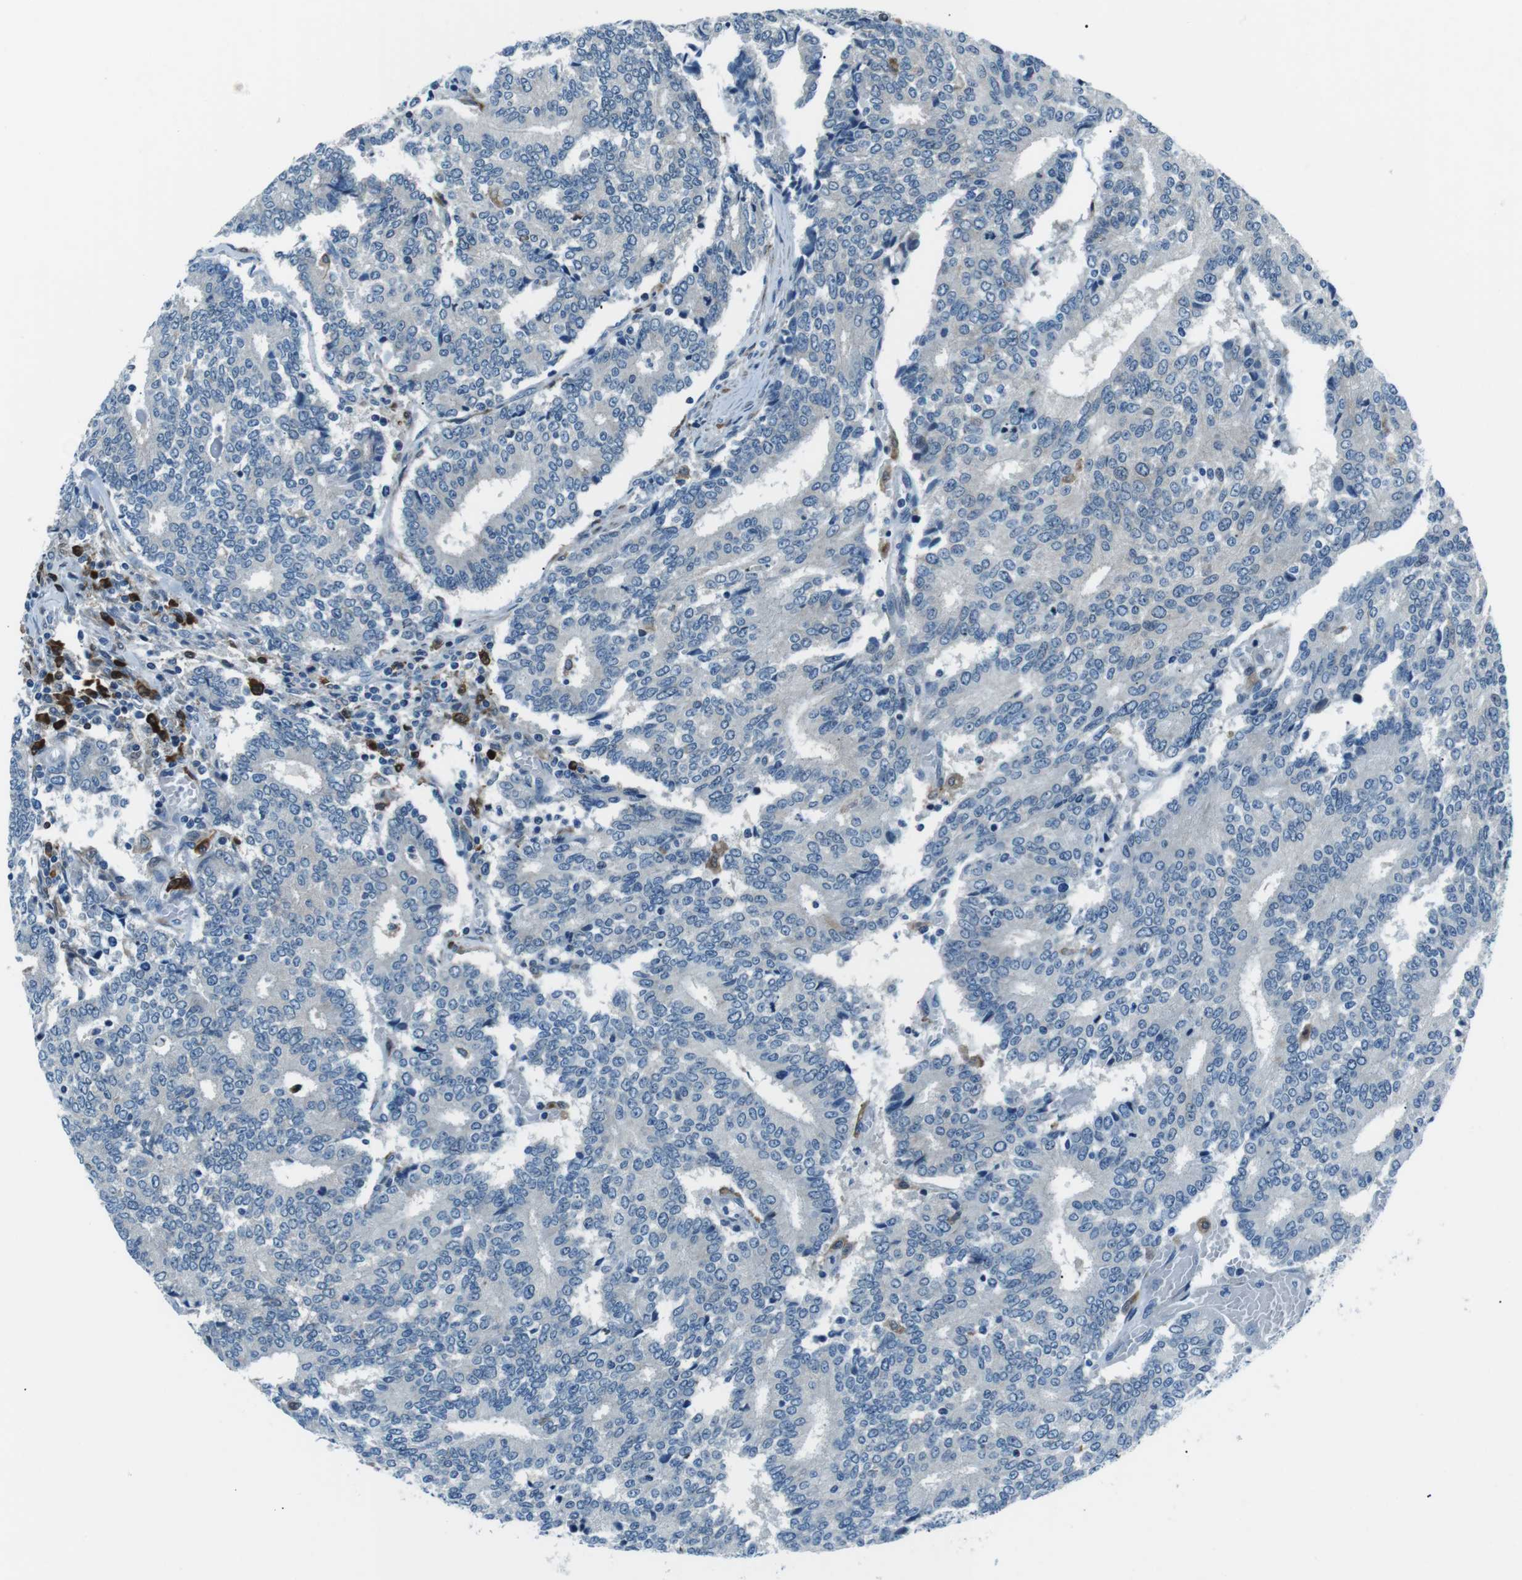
{"staining": {"intensity": "negative", "quantity": "none", "location": "none"}, "tissue": "prostate cancer", "cell_type": "Tumor cells", "image_type": "cancer", "snomed": [{"axis": "morphology", "description": "Normal tissue, NOS"}, {"axis": "morphology", "description": "Adenocarcinoma, High grade"}, {"axis": "topography", "description": "Prostate"}, {"axis": "topography", "description": "Seminal veicle"}], "caption": "Prostate cancer (adenocarcinoma (high-grade)) stained for a protein using immunohistochemistry (IHC) exhibits no staining tumor cells.", "gene": "BLNK", "patient": {"sex": "male", "age": 55}}